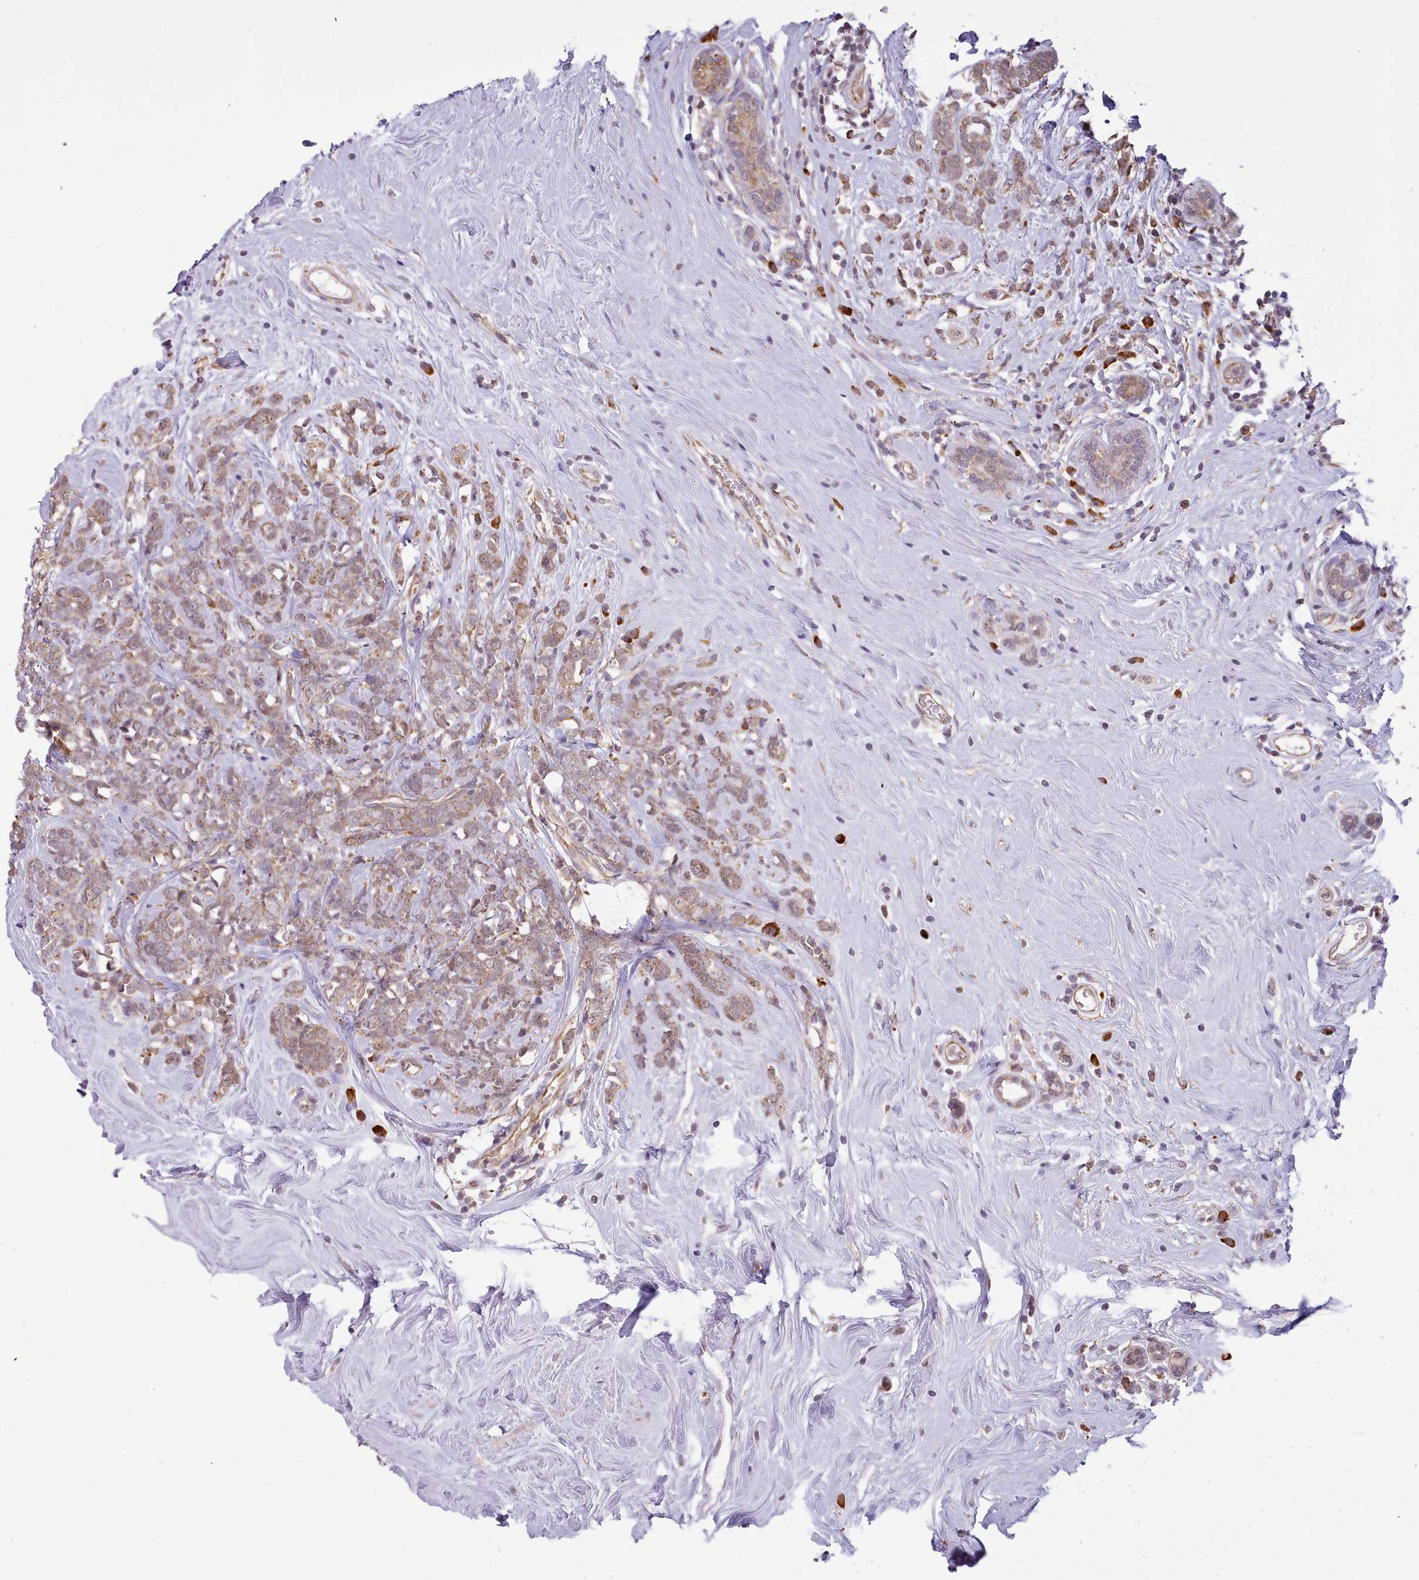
{"staining": {"intensity": "moderate", "quantity": ">75%", "location": "cytoplasmic/membranous"}, "tissue": "breast cancer", "cell_type": "Tumor cells", "image_type": "cancer", "snomed": [{"axis": "morphology", "description": "Lobular carcinoma"}, {"axis": "topography", "description": "Breast"}], "caption": "Breast lobular carcinoma was stained to show a protein in brown. There is medium levels of moderate cytoplasmic/membranous staining in approximately >75% of tumor cells.", "gene": "SEC61B", "patient": {"sex": "female", "age": 58}}